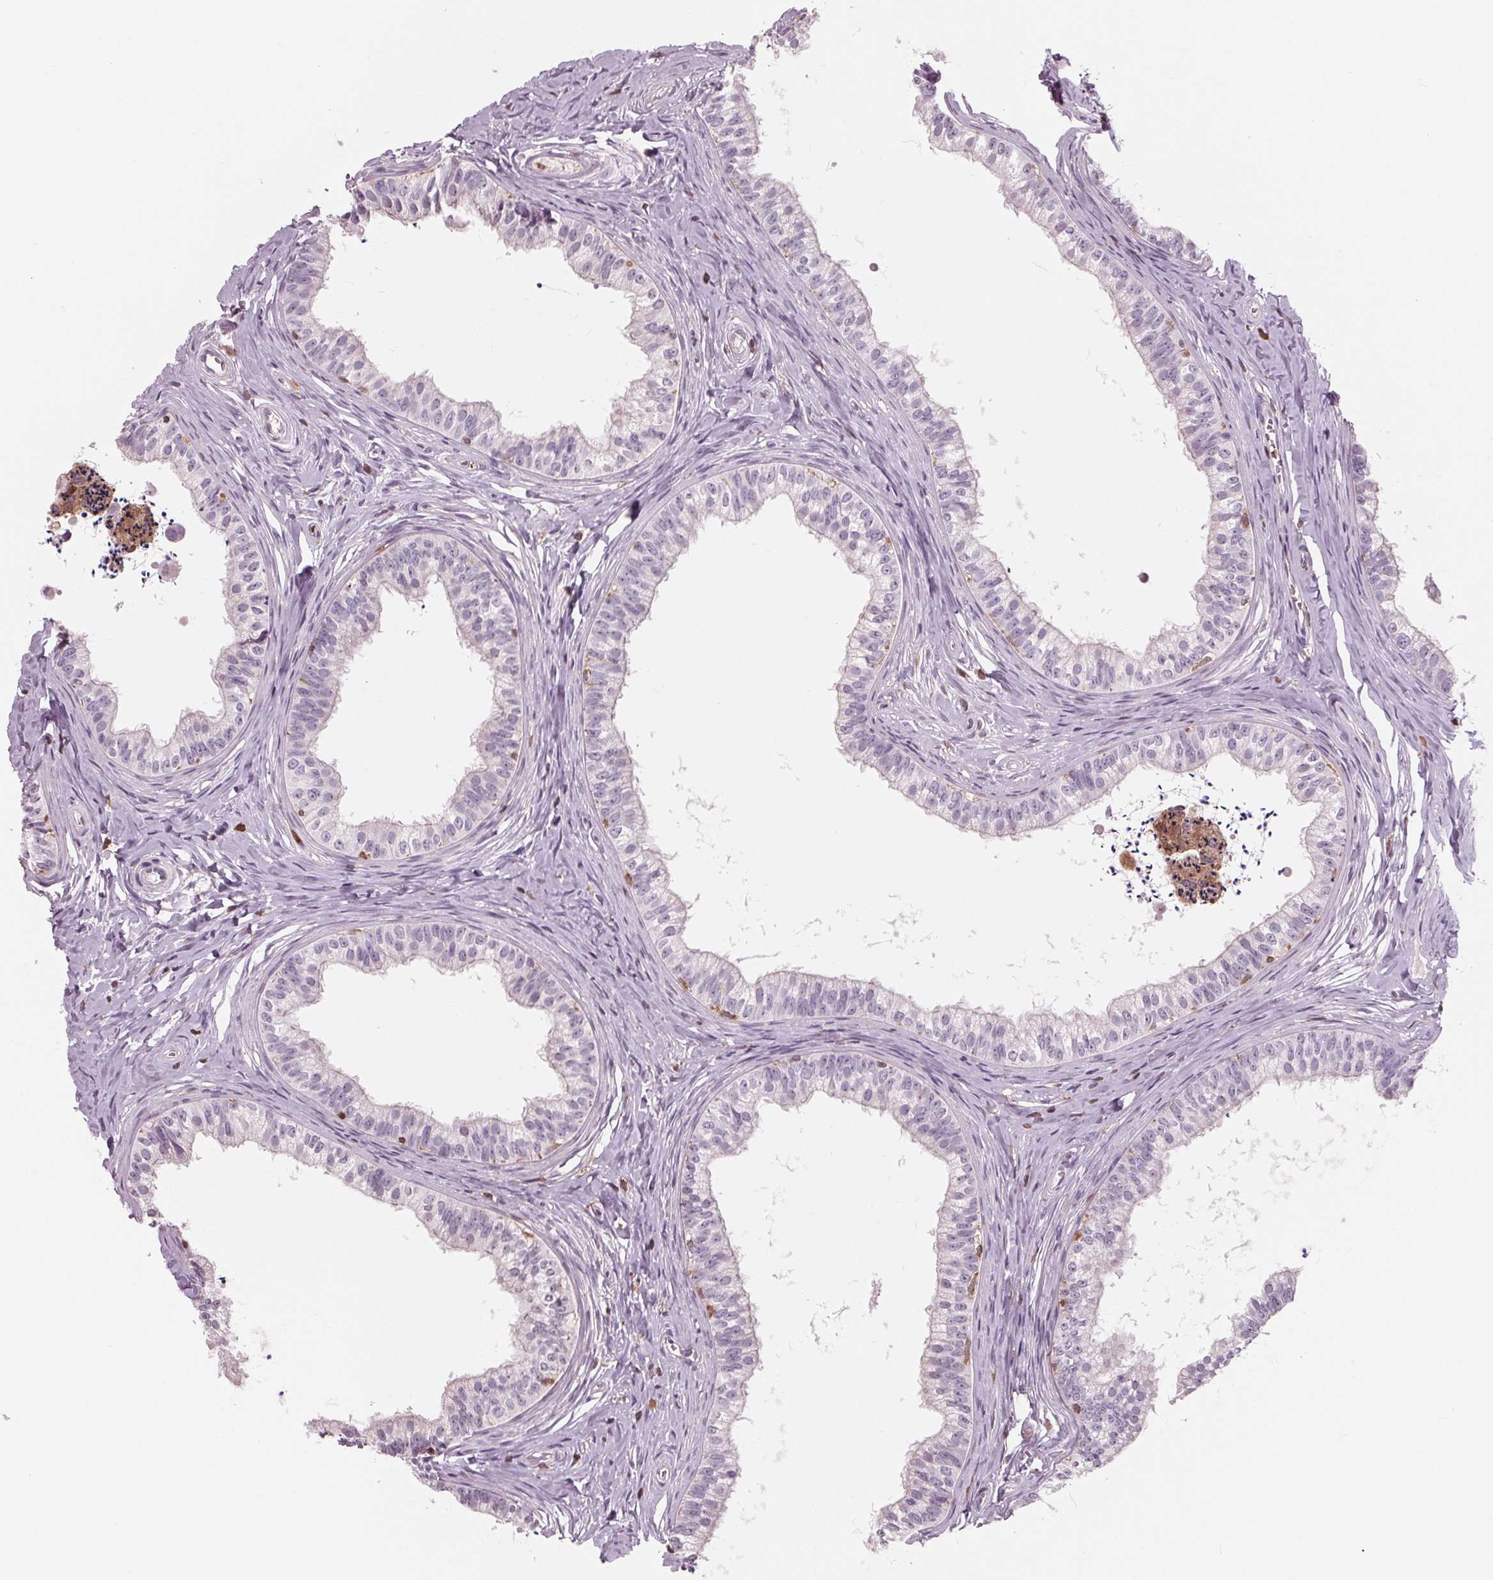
{"staining": {"intensity": "negative", "quantity": "none", "location": "none"}, "tissue": "epididymis", "cell_type": "Glandular cells", "image_type": "normal", "snomed": [{"axis": "morphology", "description": "Normal tissue, NOS"}, {"axis": "topography", "description": "Epididymis"}], "caption": "IHC of benign human epididymis shows no staining in glandular cells. (Immunohistochemistry (ihc), brightfield microscopy, high magnification).", "gene": "ARHGAP25", "patient": {"sex": "male", "age": 24}}